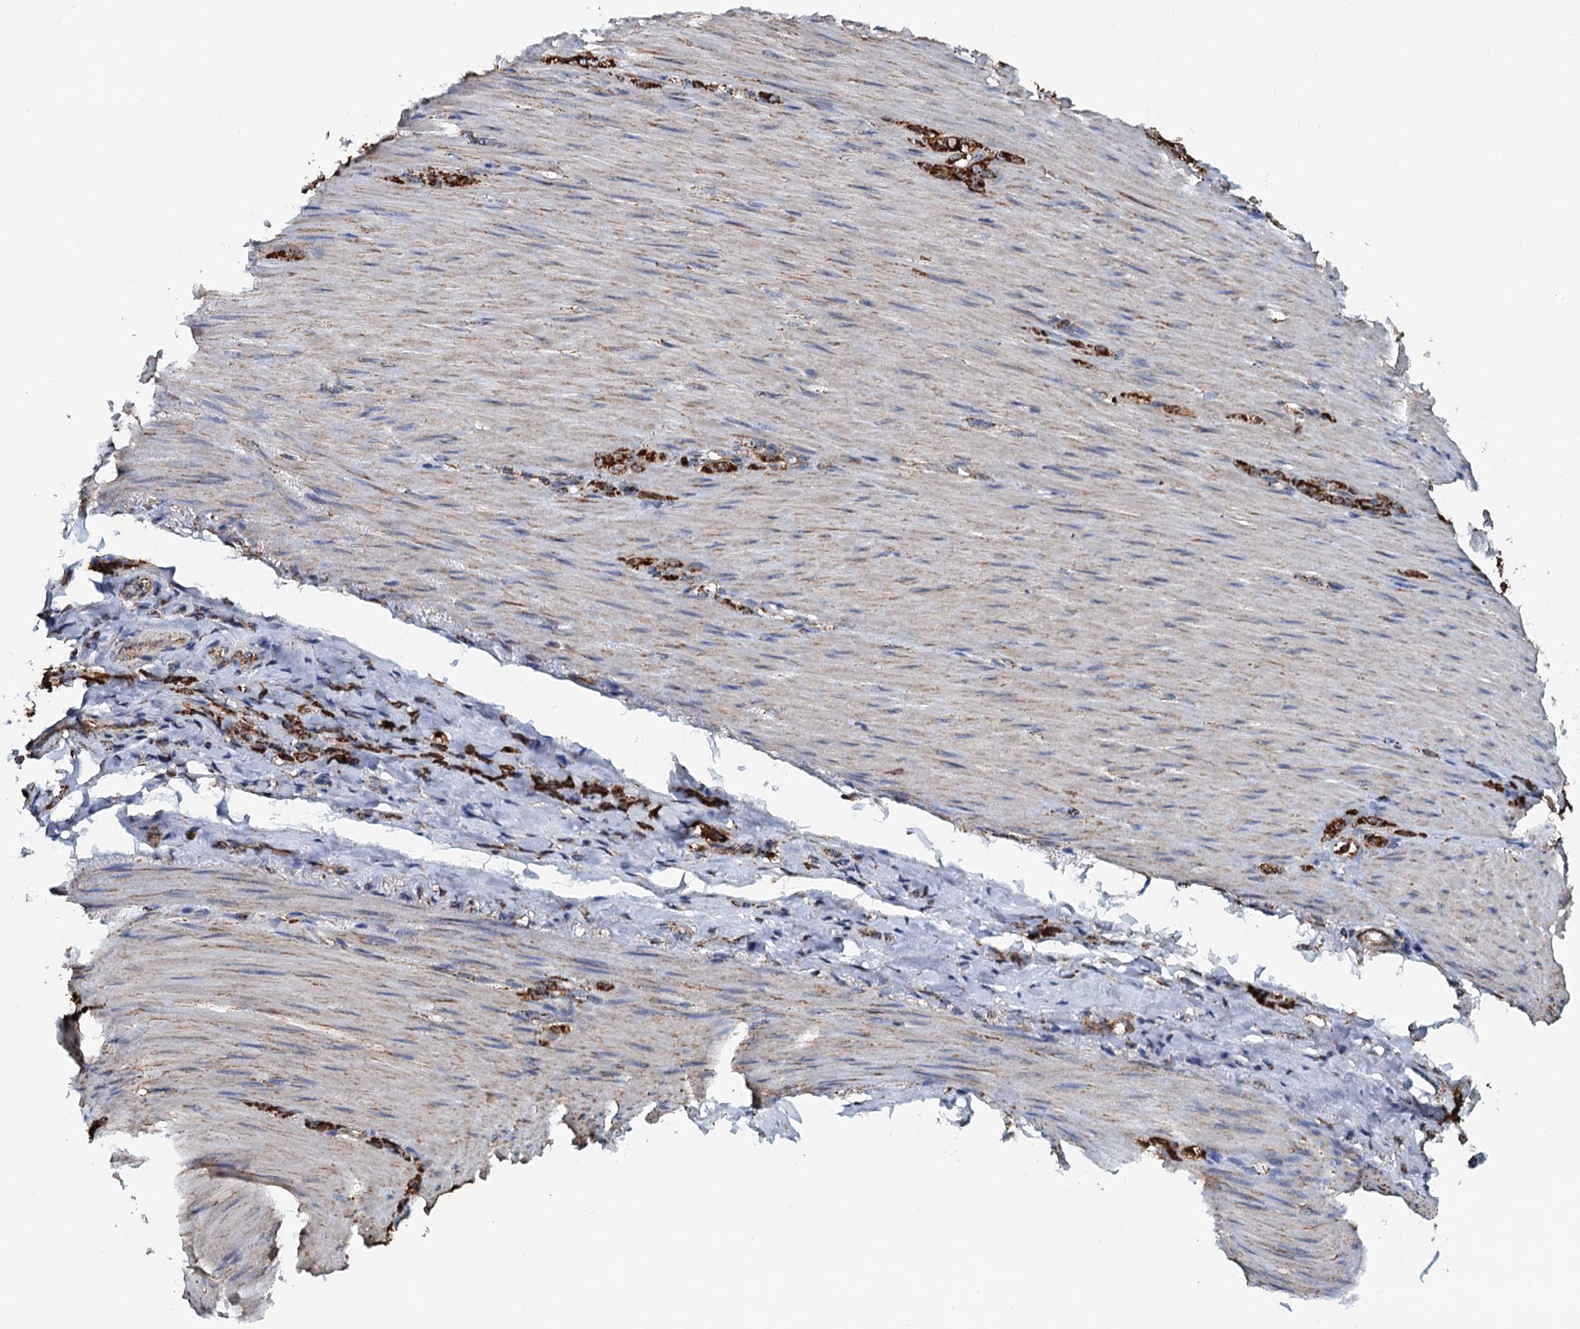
{"staining": {"intensity": "strong", "quantity": ">75%", "location": "cytoplasmic/membranous"}, "tissue": "stomach cancer", "cell_type": "Tumor cells", "image_type": "cancer", "snomed": [{"axis": "morphology", "description": "Normal tissue, NOS"}, {"axis": "morphology", "description": "Adenocarcinoma, NOS"}, {"axis": "topography", "description": "Stomach"}], "caption": "High-magnification brightfield microscopy of adenocarcinoma (stomach) stained with DAB (brown) and counterstained with hematoxylin (blue). tumor cells exhibit strong cytoplasmic/membranous positivity is present in approximately>75% of cells.", "gene": "AAGAB", "patient": {"sex": "male", "age": 82}}